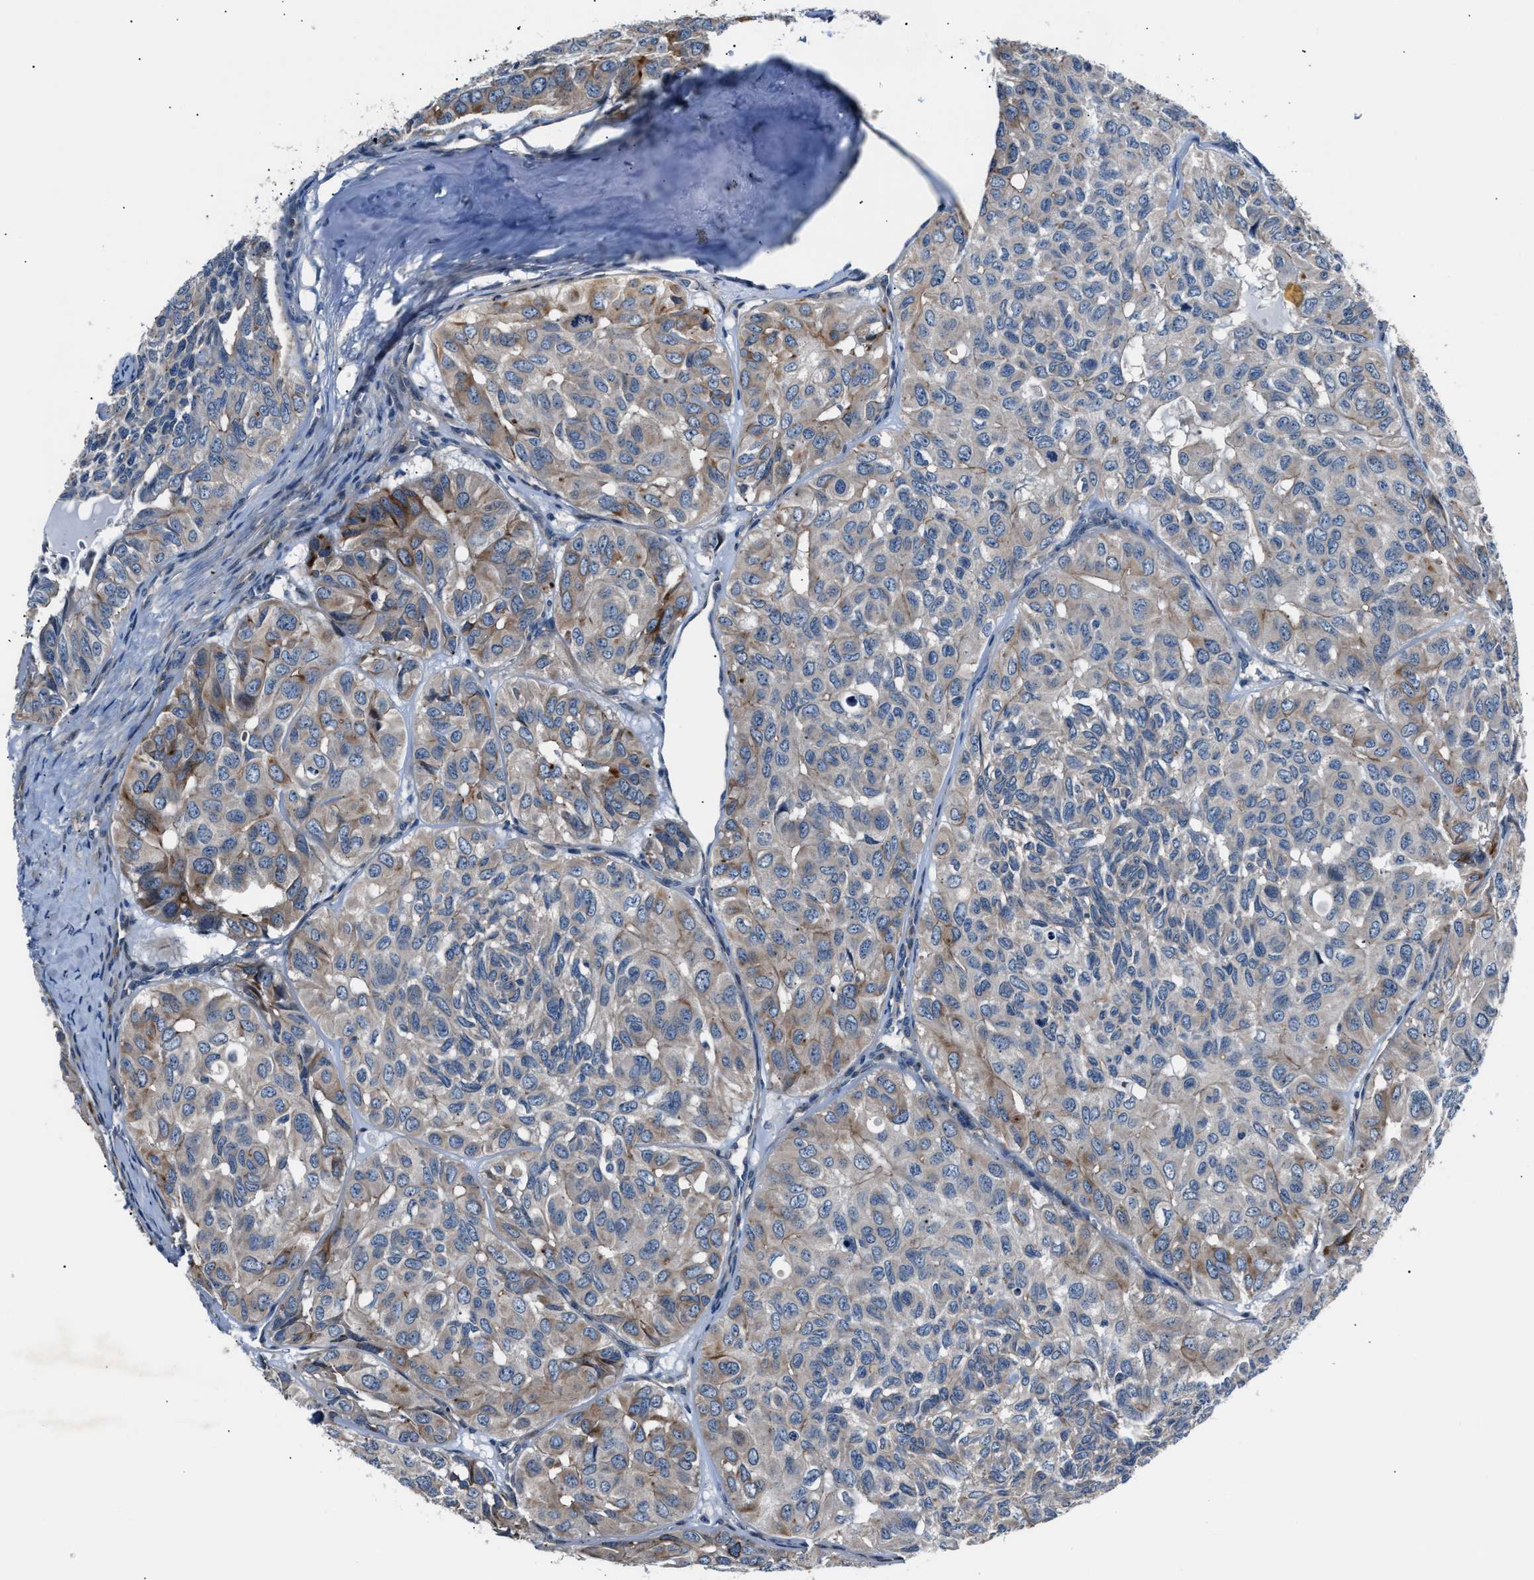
{"staining": {"intensity": "moderate", "quantity": "<25%", "location": "cytoplasmic/membranous"}, "tissue": "head and neck cancer", "cell_type": "Tumor cells", "image_type": "cancer", "snomed": [{"axis": "morphology", "description": "Adenocarcinoma, NOS"}, {"axis": "topography", "description": "Salivary gland, NOS"}, {"axis": "topography", "description": "Head-Neck"}], "caption": "IHC staining of head and neck adenocarcinoma, which reveals low levels of moderate cytoplasmic/membranous positivity in about <25% of tumor cells indicating moderate cytoplasmic/membranous protein positivity. The staining was performed using DAB (brown) for protein detection and nuclei were counterstained in hematoxylin (blue).", "gene": "MPDZ", "patient": {"sex": "female", "age": 76}}